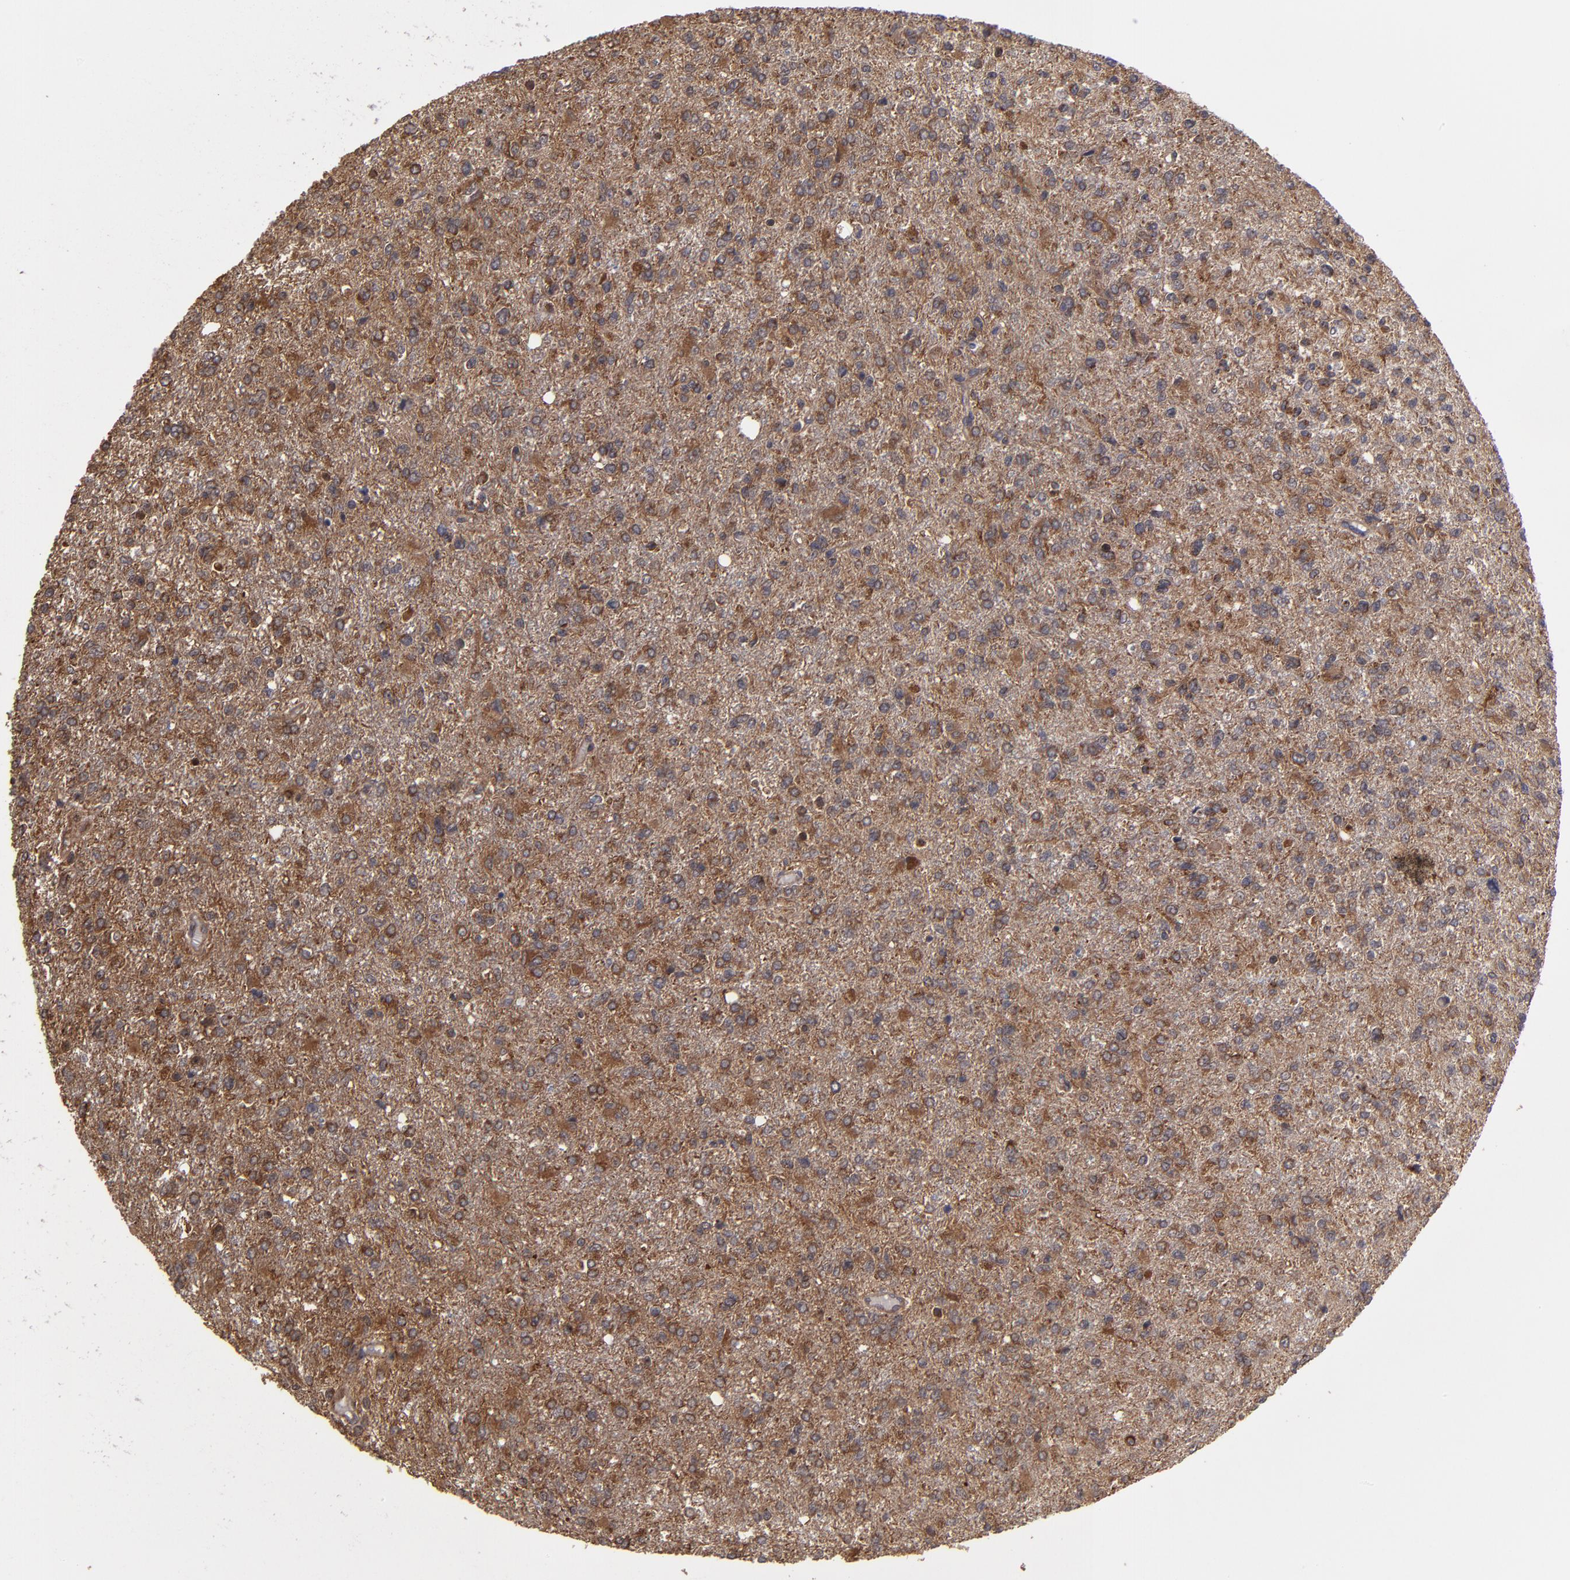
{"staining": {"intensity": "moderate", "quantity": ">75%", "location": "cytoplasmic/membranous"}, "tissue": "glioma", "cell_type": "Tumor cells", "image_type": "cancer", "snomed": [{"axis": "morphology", "description": "Glioma, malignant, High grade"}, {"axis": "topography", "description": "Cerebral cortex"}], "caption": "Tumor cells demonstrate medium levels of moderate cytoplasmic/membranous staining in about >75% of cells in malignant glioma (high-grade). Using DAB (3,3'-diaminobenzidine) (brown) and hematoxylin (blue) stains, captured at high magnification using brightfield microscopy.", "gene": "RPS6KA6", "patient": {"sex": "male", "age": 76}}